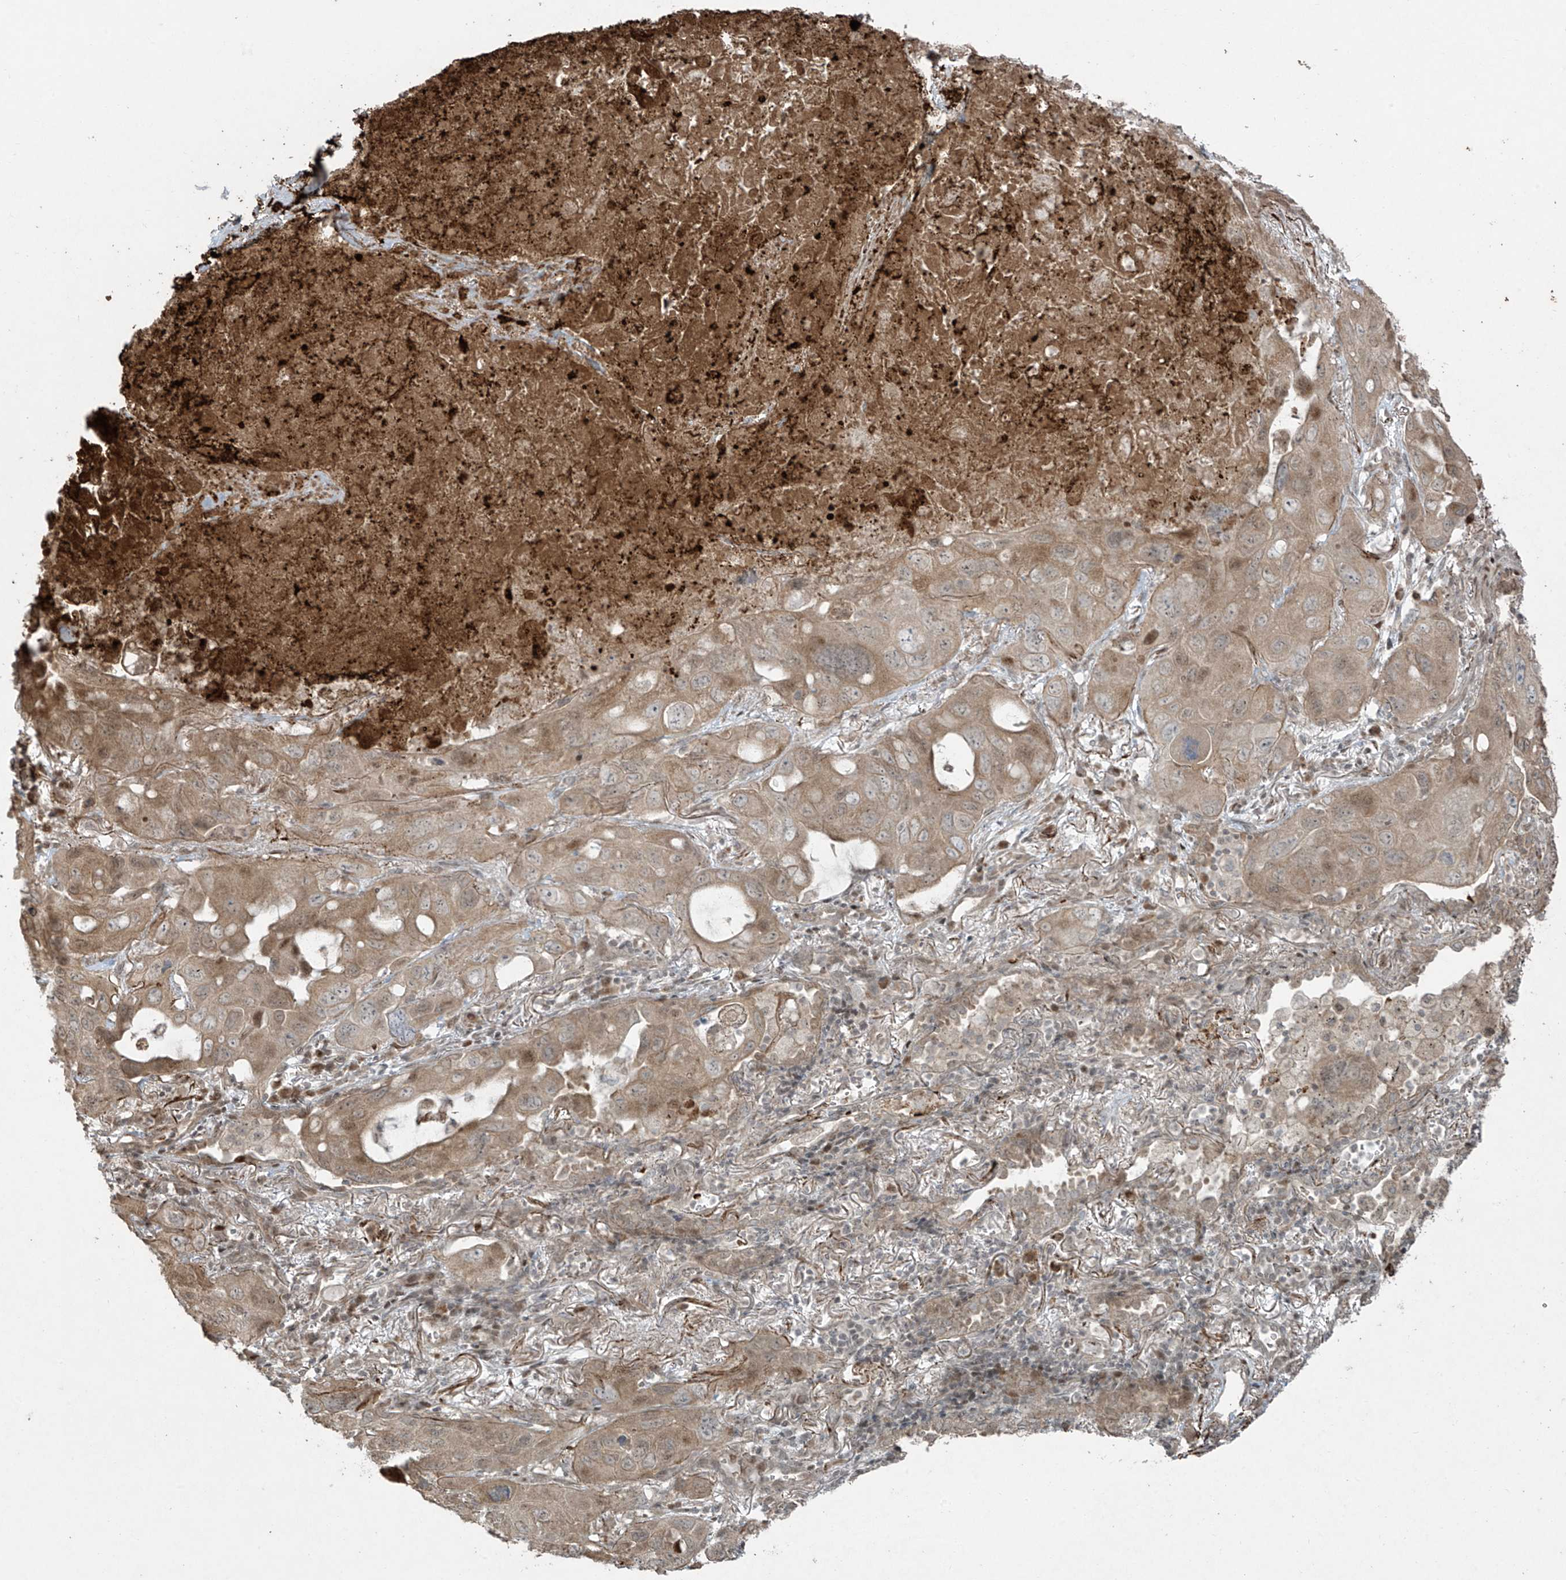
{"staining": {"intensity": "weak", "quantity": ">75%", "location": "cytoplasmic/membranous"}, "tissue": "lung cancer", "cell_type": "Tumor cells", "image_type": "cancer", "snomed": [{"axis": "morphology", "description": "Squamous cell carcinoma, NOS"}, {"axis": "topography", "description": "Lung"}], "caption": "Weak cytoplasmic/membranous expression is identified in about >75% of tumor cells in lung cancer (squamous cell carcinoma). (DAB IHC with brightfield microscopy, high magnification).", "gene": "TTC22", "patient": {"sex": "female", "age": 73}}